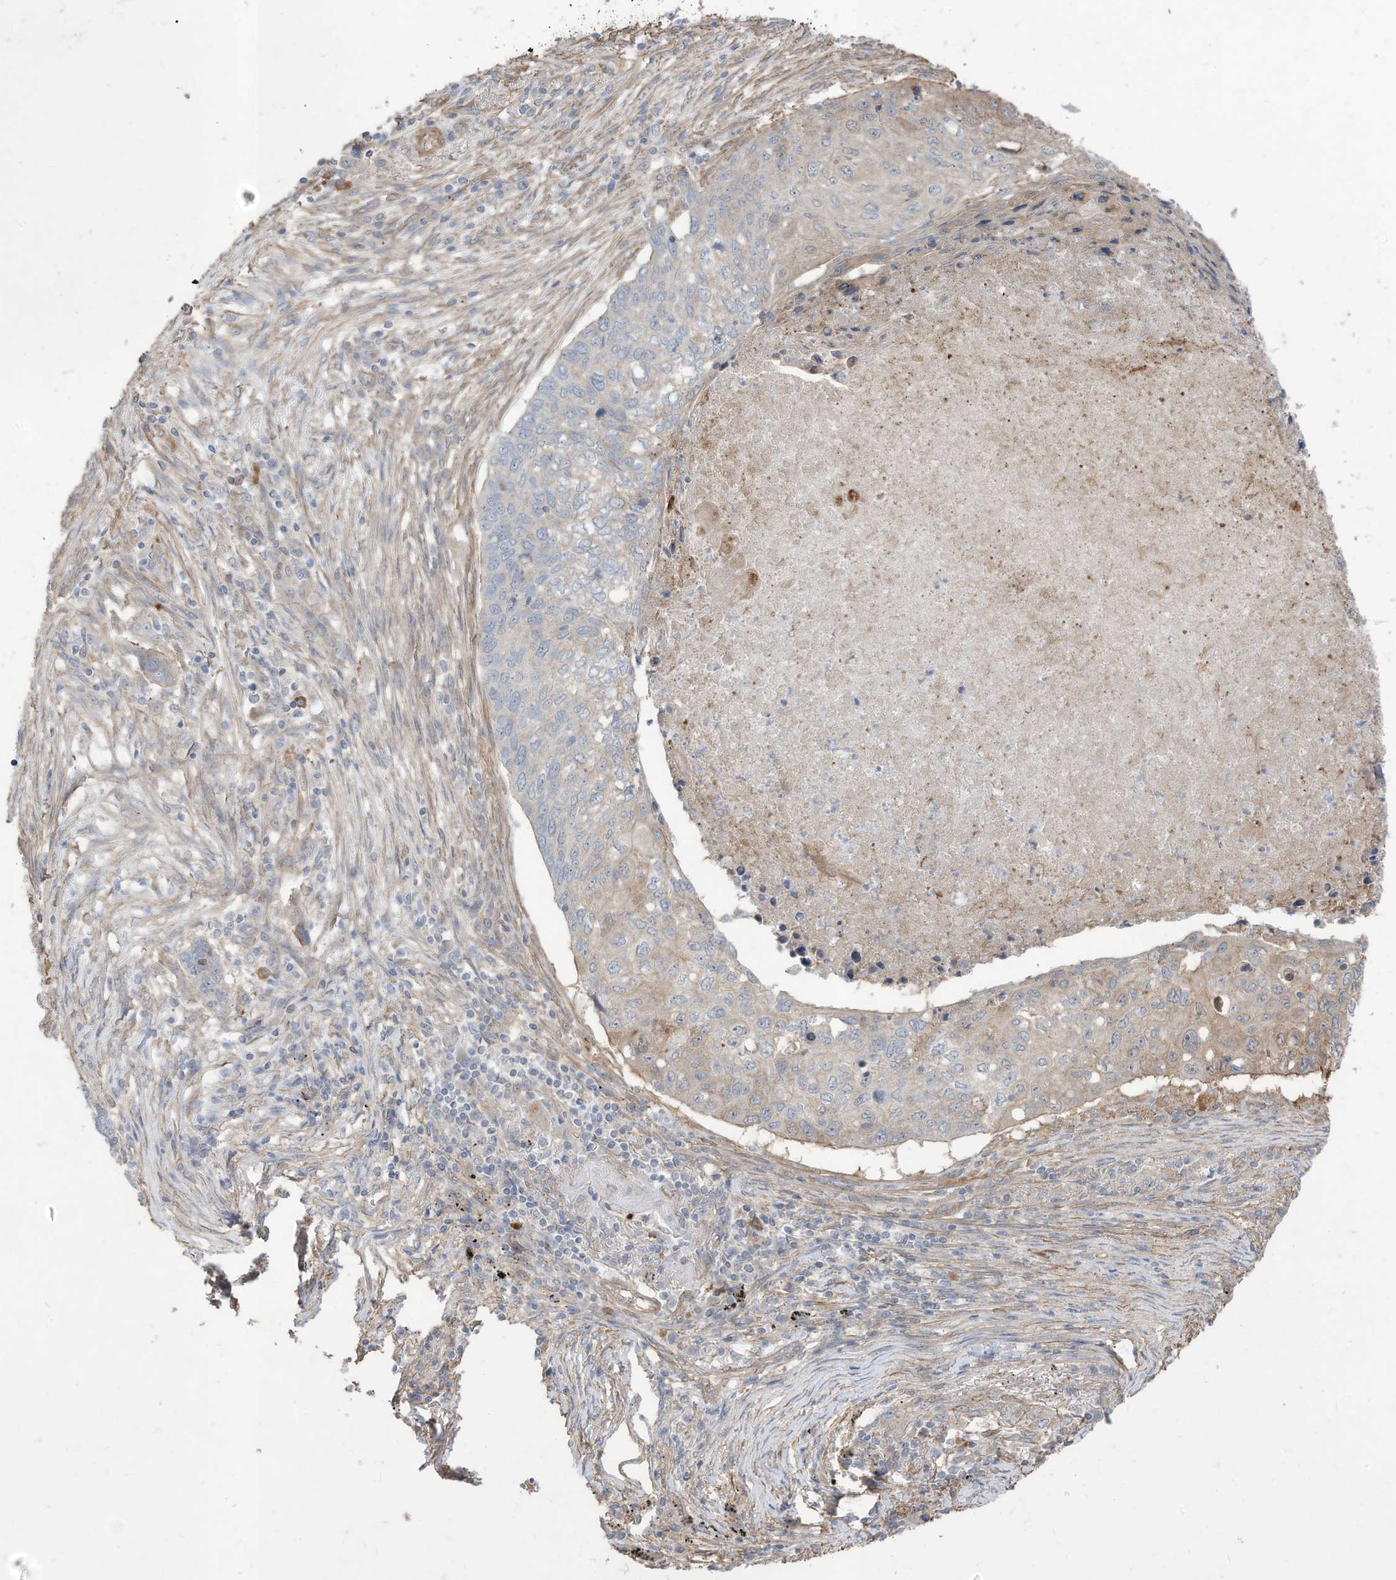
{"staining": {"intensity": "negative", "quantity": "none", "location": "none"}, "tissue": "lung cancer", "cell_type": "Tumor cells", "image_type": "cancer", "snomed": [{"axis": "morphology", "description": "Squamous cell carcinoma, NOS"}, {"axis": "topography", "description": "Lung"}], "caption": "DAB immunohistochemical staining of human squamous cell carcinoma (lung) exhibits no significant staining in tumor cells.", "gene": "SLC17A7", "patient": {"sex": "female", "age": 63}}